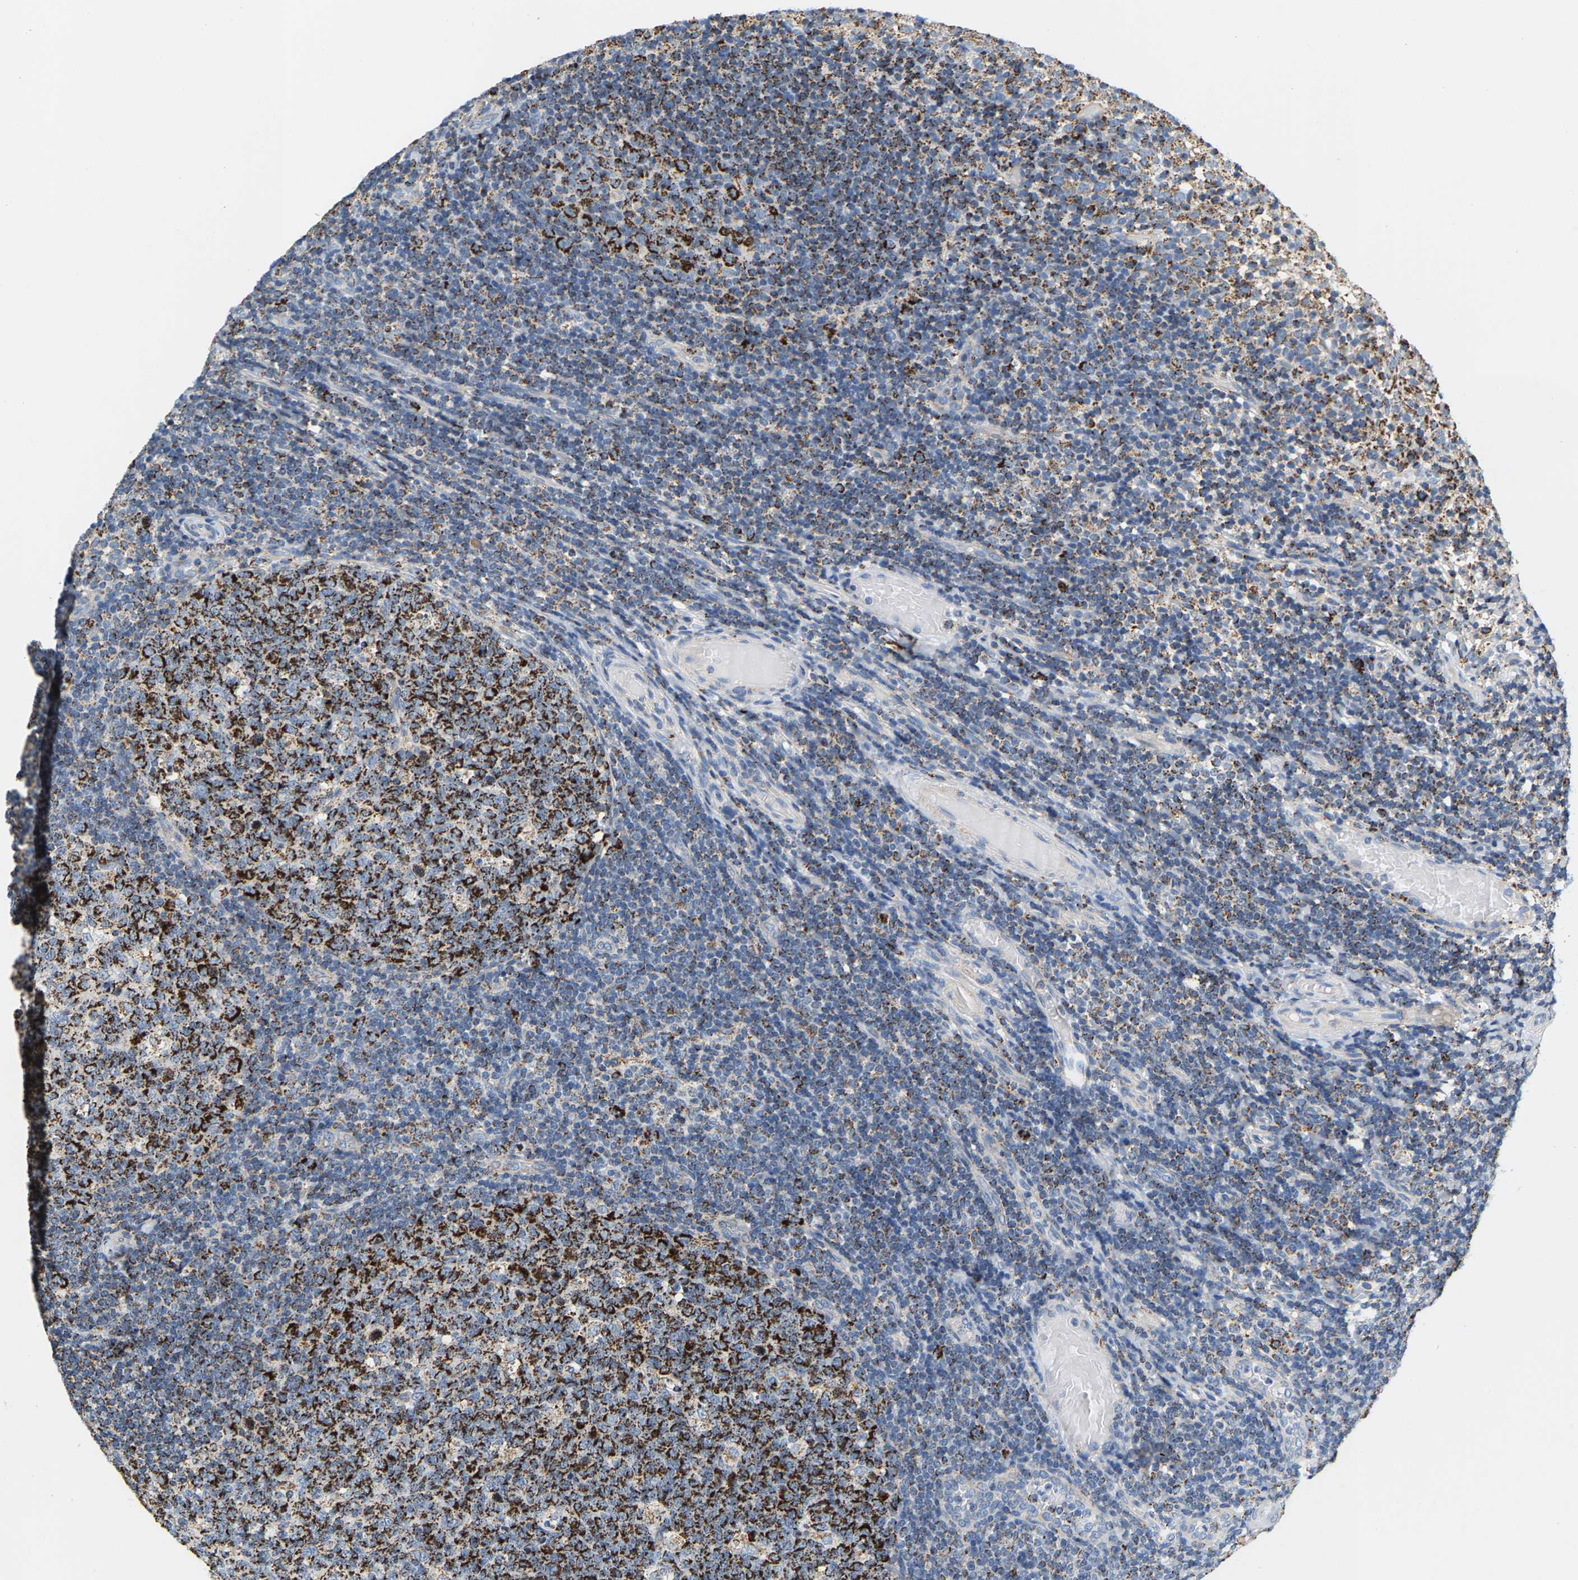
{"staining": {"intensity": "strong", "quantity": ">75%", "location": "cytoplasmic/membranous"}, "tissue": "tonsil", "cell_type": "Germinal center cells", "image_type": "normal", "snomed": [{"axis": "morphology", "description": "Normal tissue, NOS"}, {"axis": "topography", "description": "Tonsil"}], "caption": "Protein staining of normal tonsil shows strong cytoplasmic/membranous expression in about >75% of germinal center cells.", "gene": "SHMT2", "patient": {"sex": "female", "age": 19}}